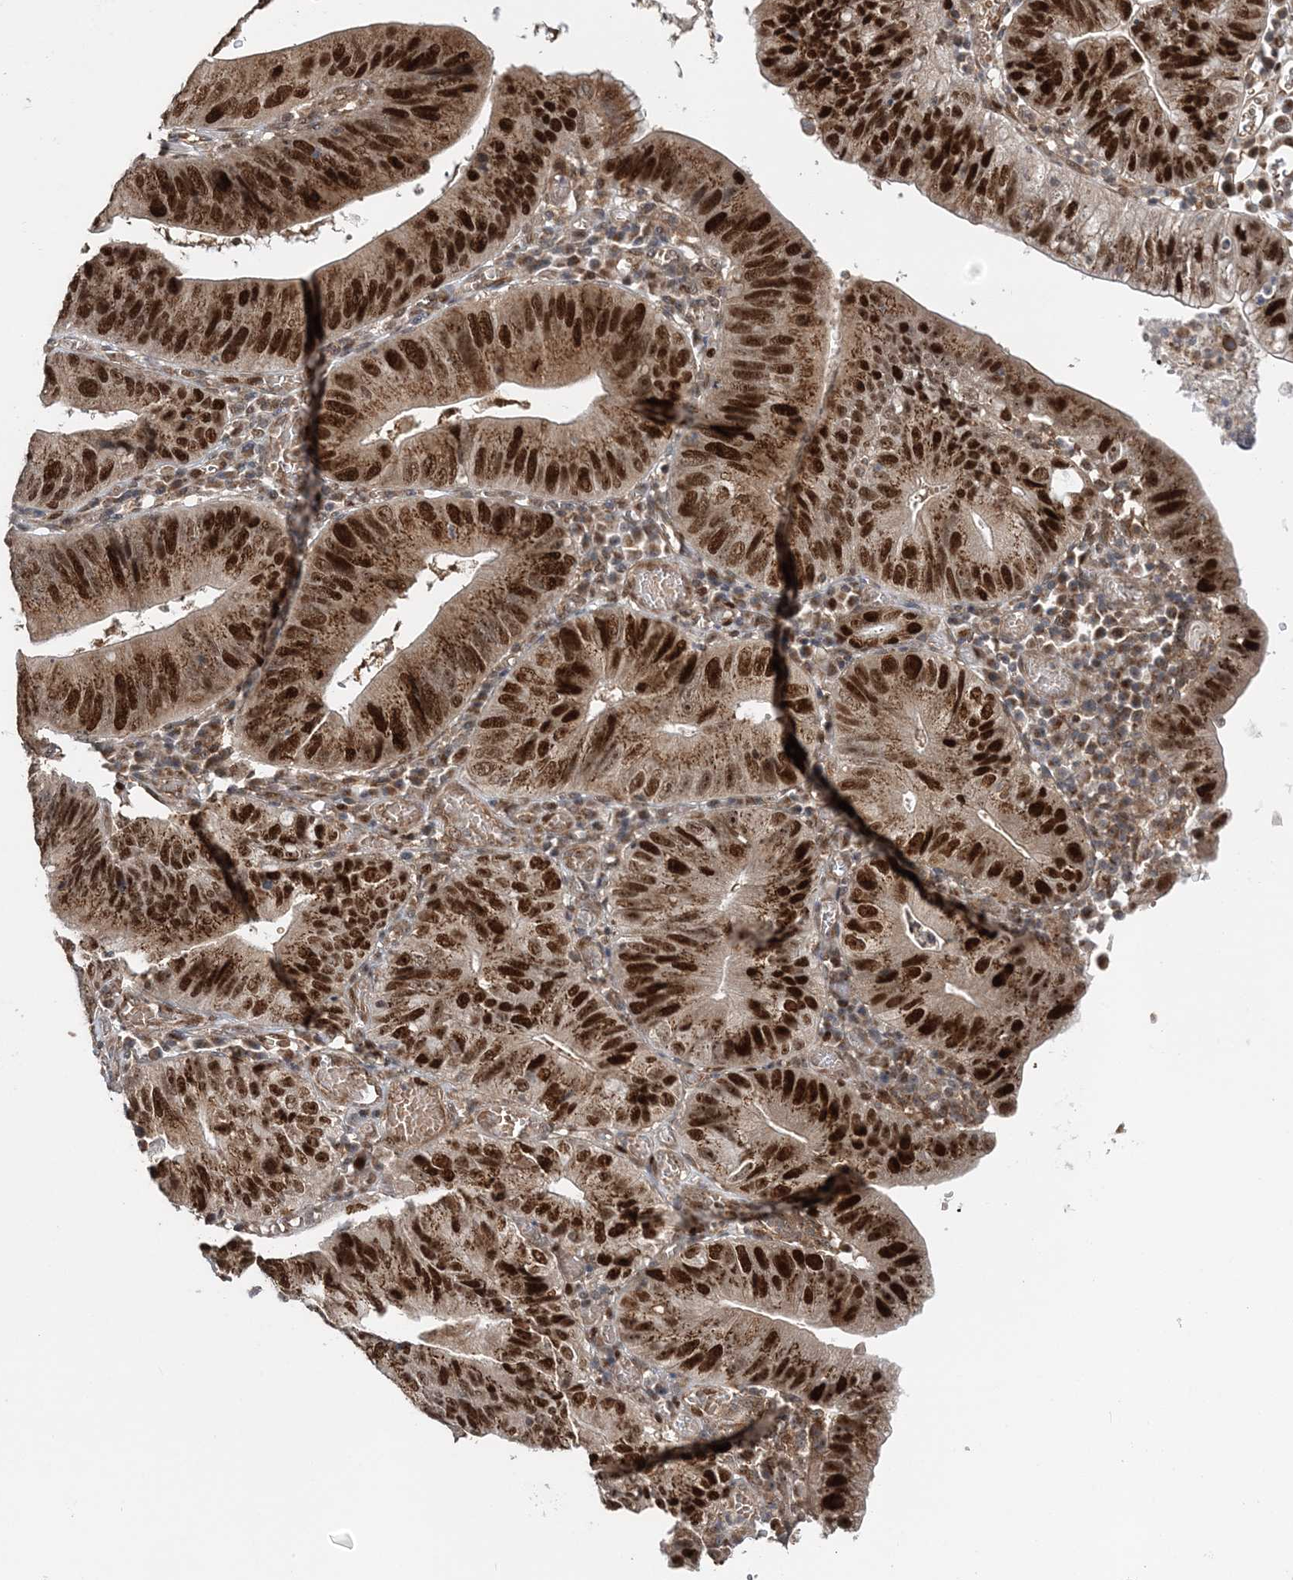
{"staining": {"intensity": "strong", "quantity": ">75%", "location": "cytoplasmic/membranous,nuclear"}, "tissue": "stomach cancer", "cell_type": "Tumor cells", "image_type": "cancer", "snomed": [{"axis": "morphology", "description": "Adenocarcinoma, NOS"}, {"axis": "topography", "description": "Stomach"}], "caption": "Stomach cancer (adenocarcinoma) stained with IHC shows strong cytoplasmic/membranous and nuclear expression in approximately >75% of tumor cells.", "gene": "KIF4A", "patient": {"sex": "male", "age": 59}}